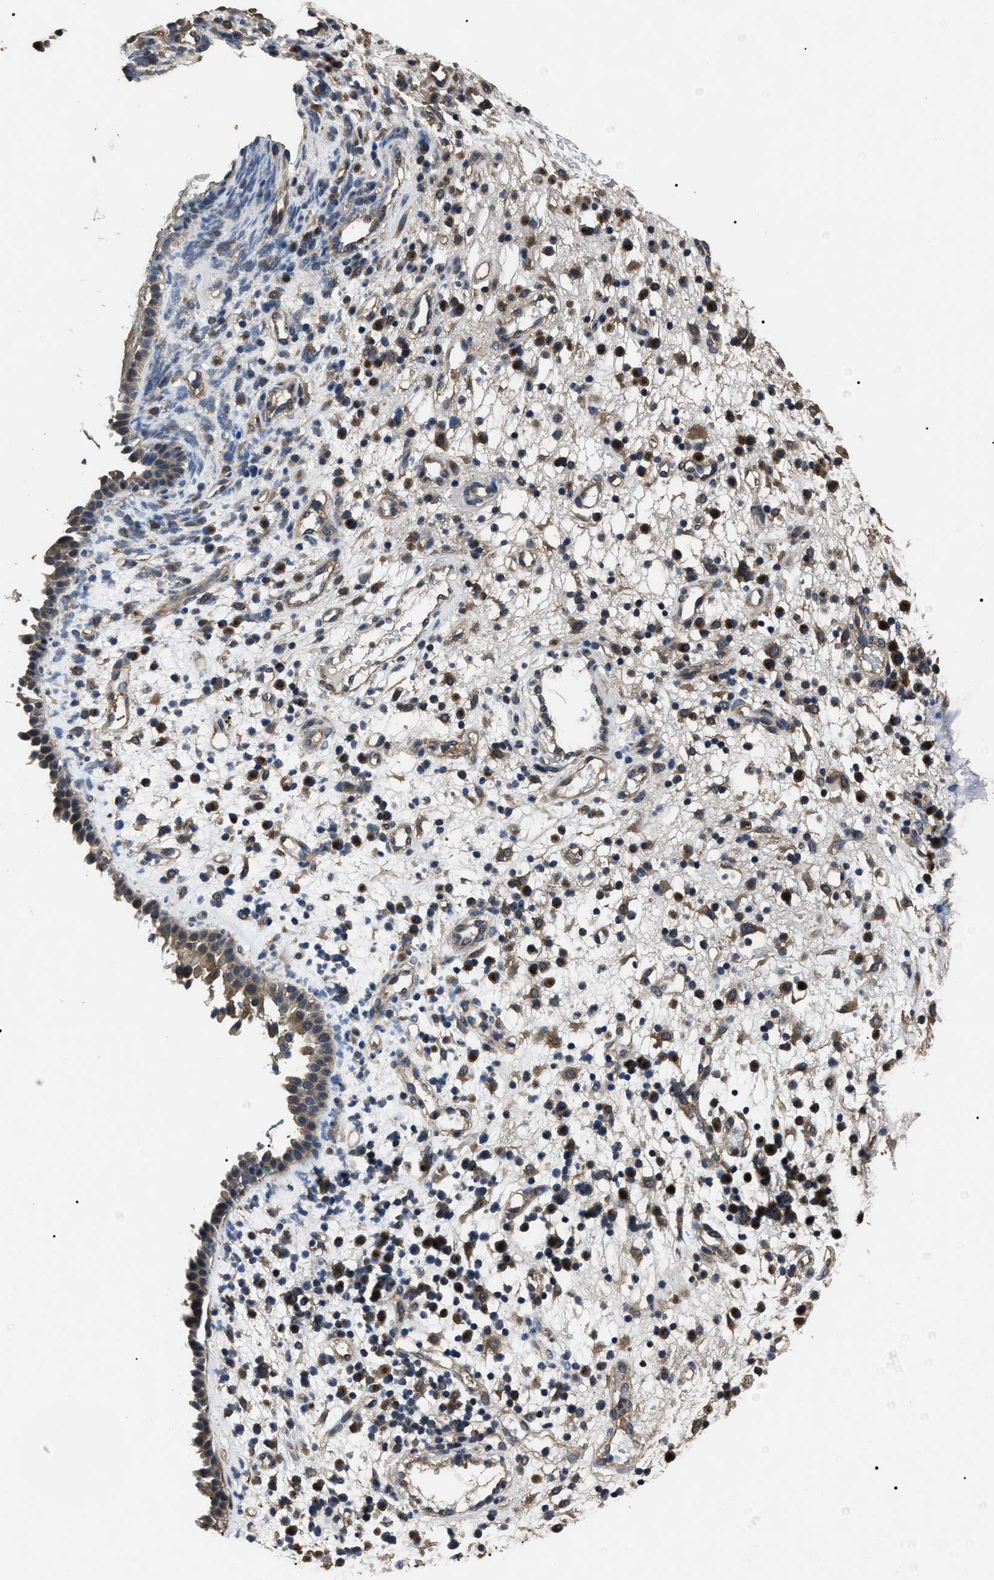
{"staining": {"intensity": "weak", "quantity": ">75%", "location": "cytoplasmic/membranous"}, "tissue": "nasopharynx", "cell_type": "Respiratory epithelial cells", "image_type": "normal", "snomed": [{"axis": "morphology", "description": "Normal tissue, NOS"}, {"axis": "morphology", "description": "Basal cell carcinoma"}, {"axis": "topography", "description": "Cartilage tissue"}, {"axis": "topography", "description": "Nasopharynx"}, {"axis": "topography", "description": "Oral tissue"}], "caption": "Protein expression analysis of normal nasopharynx displays weak cytoplasmic/membranous staining in approximately >75% of respiratory epithelial cells. (brown staining indicates protein expression, while blue staining denotes nuclei).", "gene": "RNF216", "patient": {"sex": "female", "age": 77}}